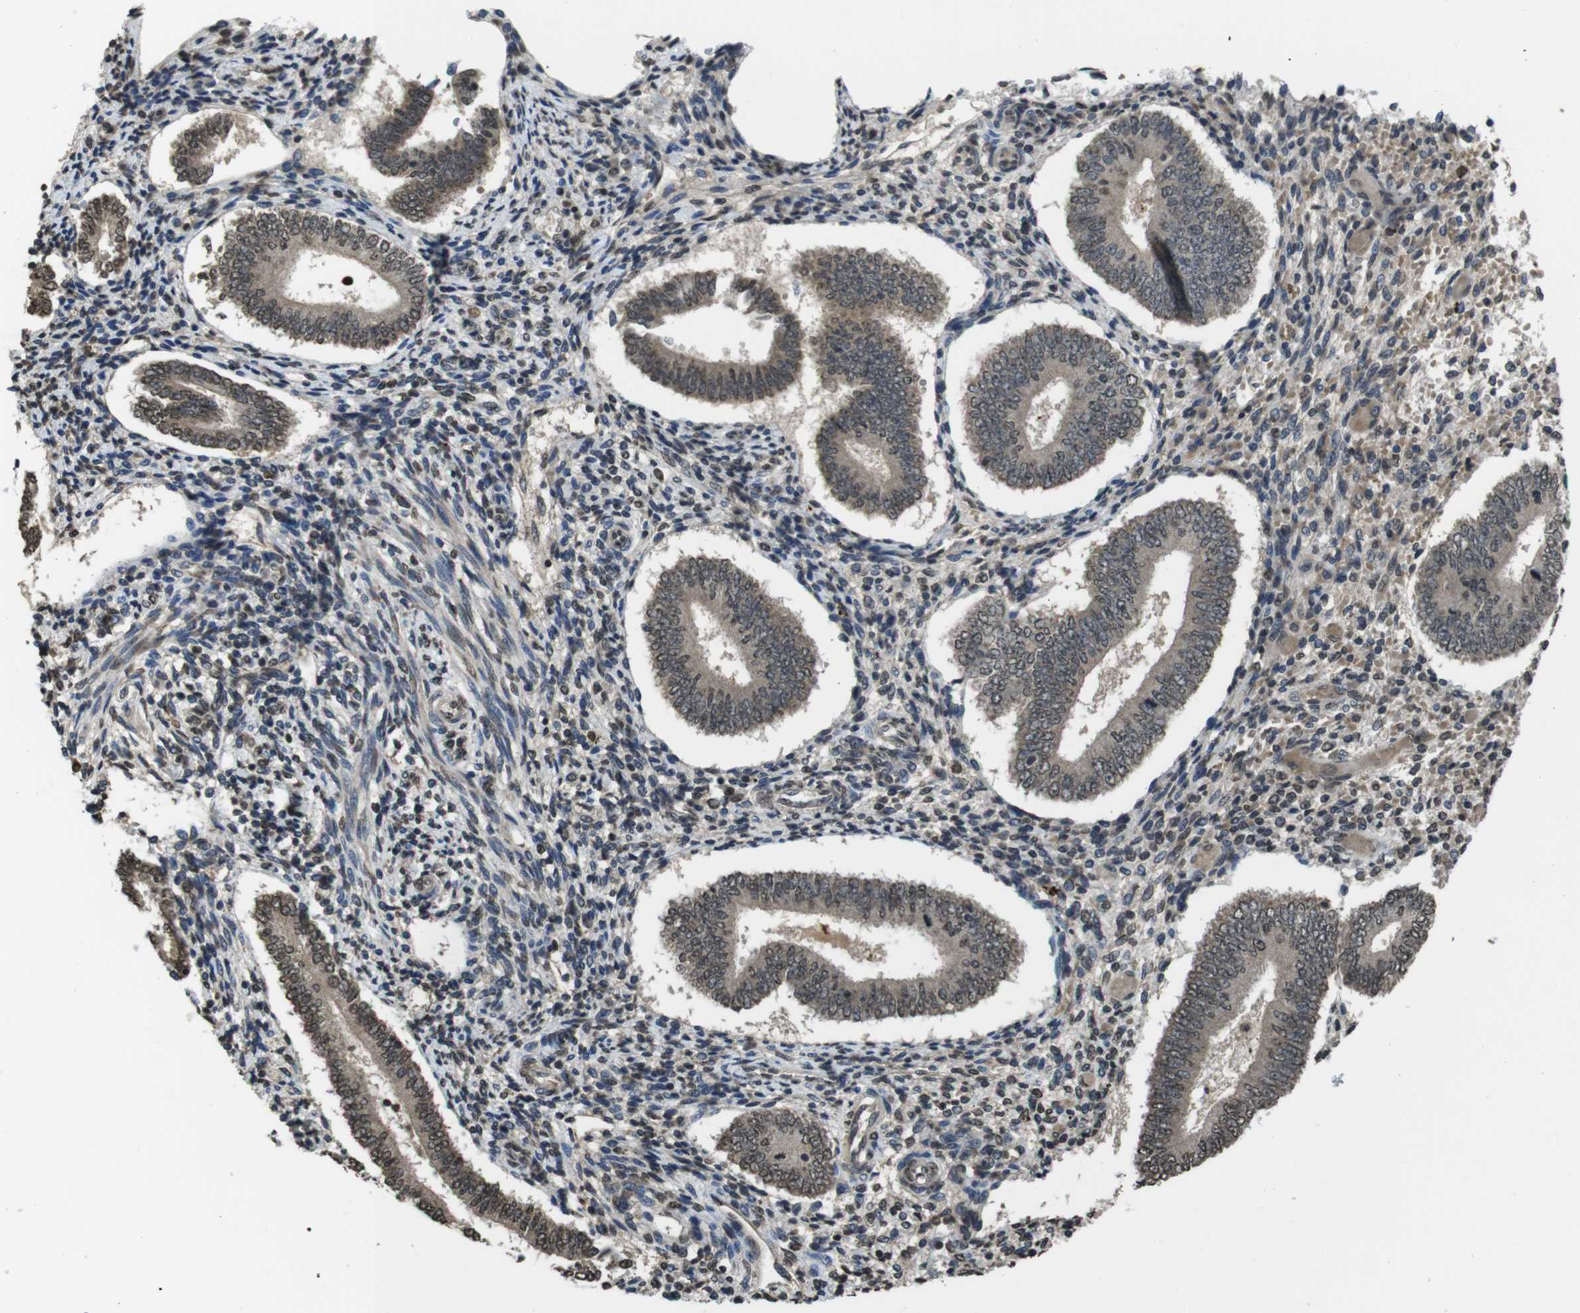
{"staining": {"intensity": "weak", "quantity": "25%-75%", "location": "nuclear"}, "tissue": "endometrium", "cell_type": "Cells in endometrial stroma", "image_type": "normal", "snomed": [{"axis": "morphology", "description": "Normal tissue, NOS"}, {"axis": "topography", "description": "Endometrium"}], "caption": "Immunohistochemical staining of normal human endometrium exhibits low levels of weak nuclear positivity in approximately 25%-75% of cells in endometrial stroma. (DAB = brown stain, brightfield microscopy at high magnification).", "gene": "MAF", "patient": {"sex": "female", "age": 42}}